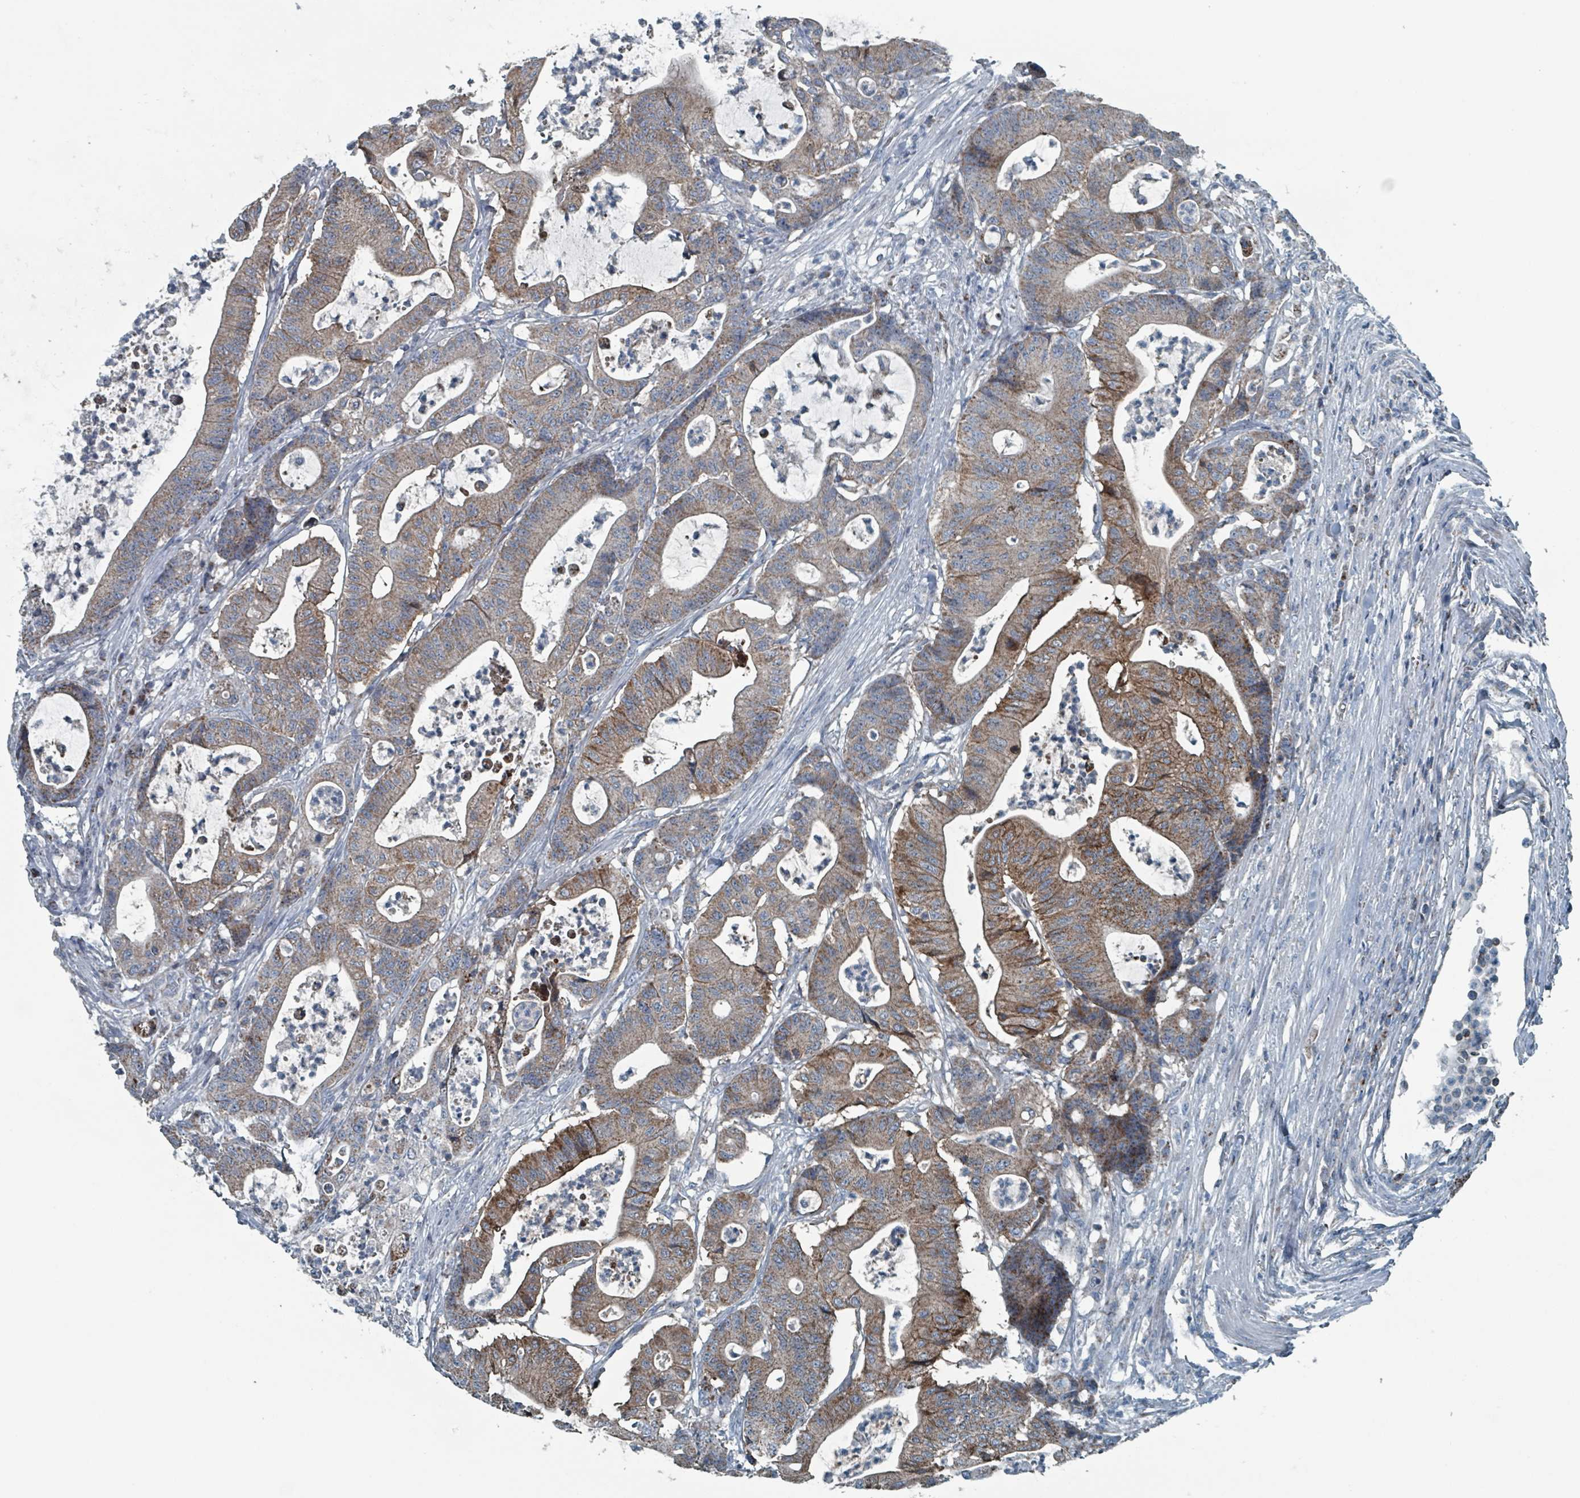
{"staining": {"intensity": "moderate", "quantity": ">75%", "location": "cytoplasmic/membranous"}, "tissue": "colorectal cancer", "cell_type": "Tumor cells", "image_type": "cancer", "snomed": [{"axis": "morphology", "description": "Adenocarcinoma, NOS"}, {"axis": "topography", "description": "Colon"}], "caption": "An immunohistochemistry (IHC) histopathology image of tumor tissue is shown. Protein staining in brown shows moderate cytoplasmic/membranous positivity in colorectal cancer (adenocarcinoma) within tumor cells.", "gene": "ABHD18", "patient": {"sex": "female", "age": 84}}